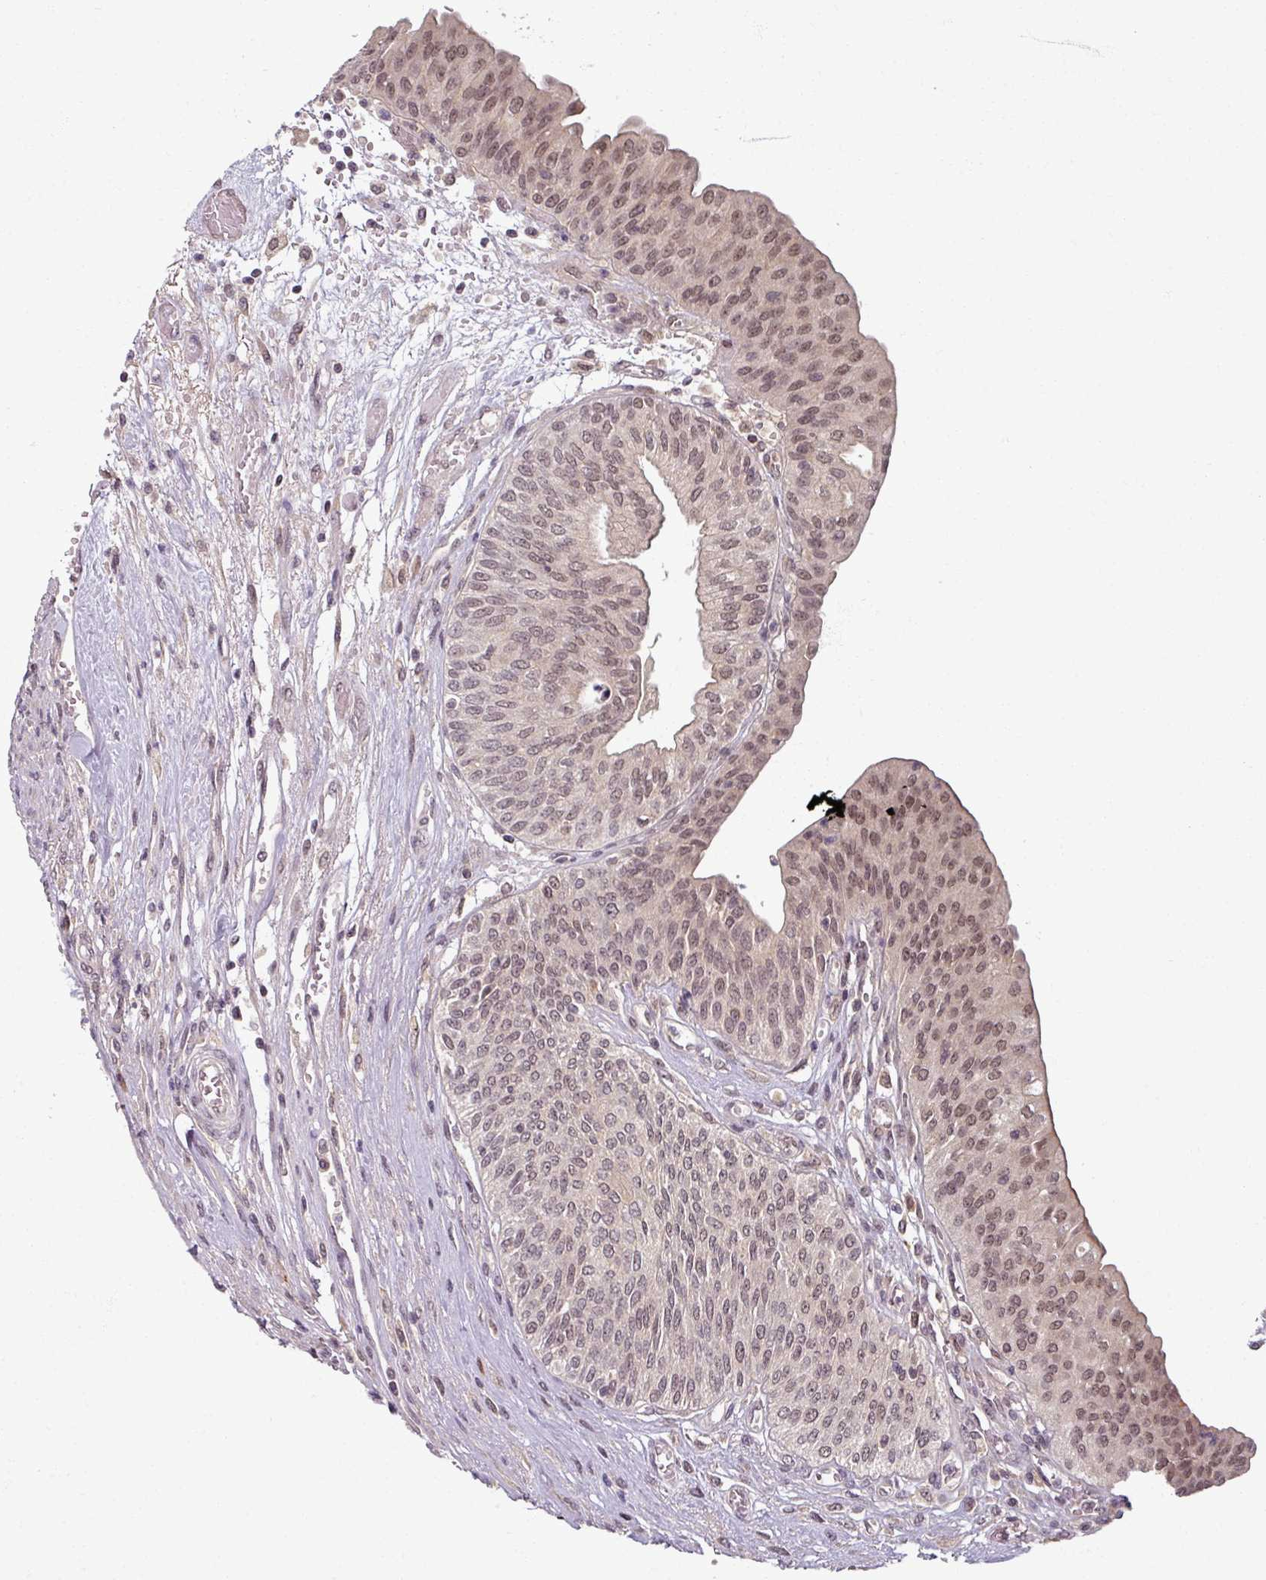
{"staining": {"intensity": "weak", "quantity": "25%-75%", "location": "cytoplasmic/membranous,nuclear"}, "tissue": "urothelial cancer", "cell_type": "Tumor cells", "image_type": "cancer", "snomed": [{"axis": "morphology", "description": "Urothelial carcinoma, High grade"}, {"axis": "topography", "description": "Urinary bladder"}], "caption": "Tumor cells show weak cytoplasmic/membranous and nuclear expression in about 25%-75% of cells in urothelial cancer.", "gene": "POLR2G", "patient": {"sex": "female", "age": 79}}